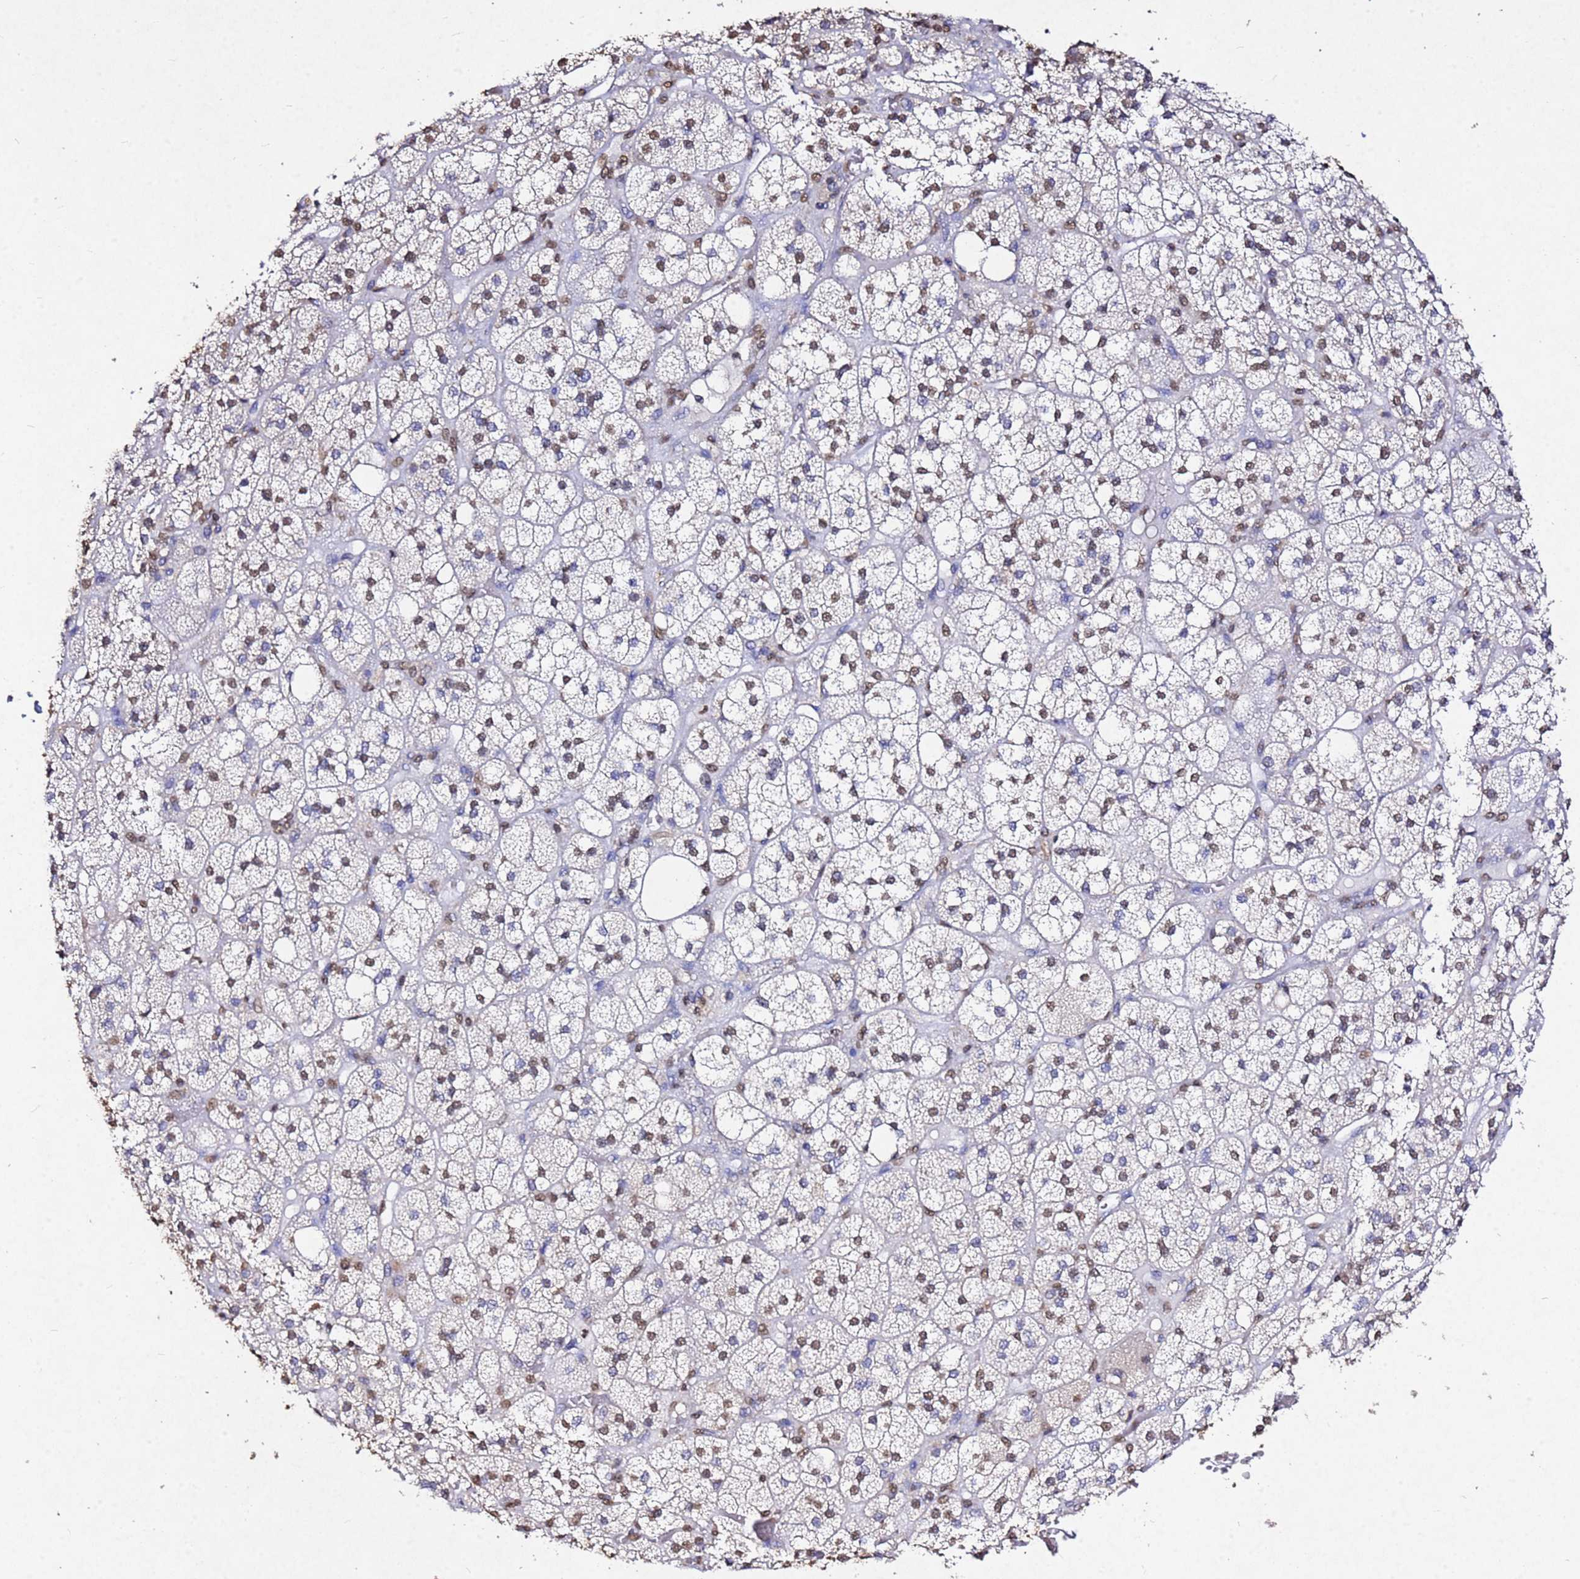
{"staining": {"intensity": "moderate", "quantity": ">75%", "location": "nuclear"}, "tissue": "adrenal gland", "cell_type": "Glandular cells", "image_type": "normal", "snomed": [{"axis": "morphology", "description": "Normal tissue, NOS"}, {"axis": "topography", "description": "Adrenal gland"}], "caption": "A brown stain labels moderate nuclear positivity of a protein in glandular cells of benign human adrenal gland.", "gene": "MYOCD", "patient": {"sex": "male", "age": 61}}